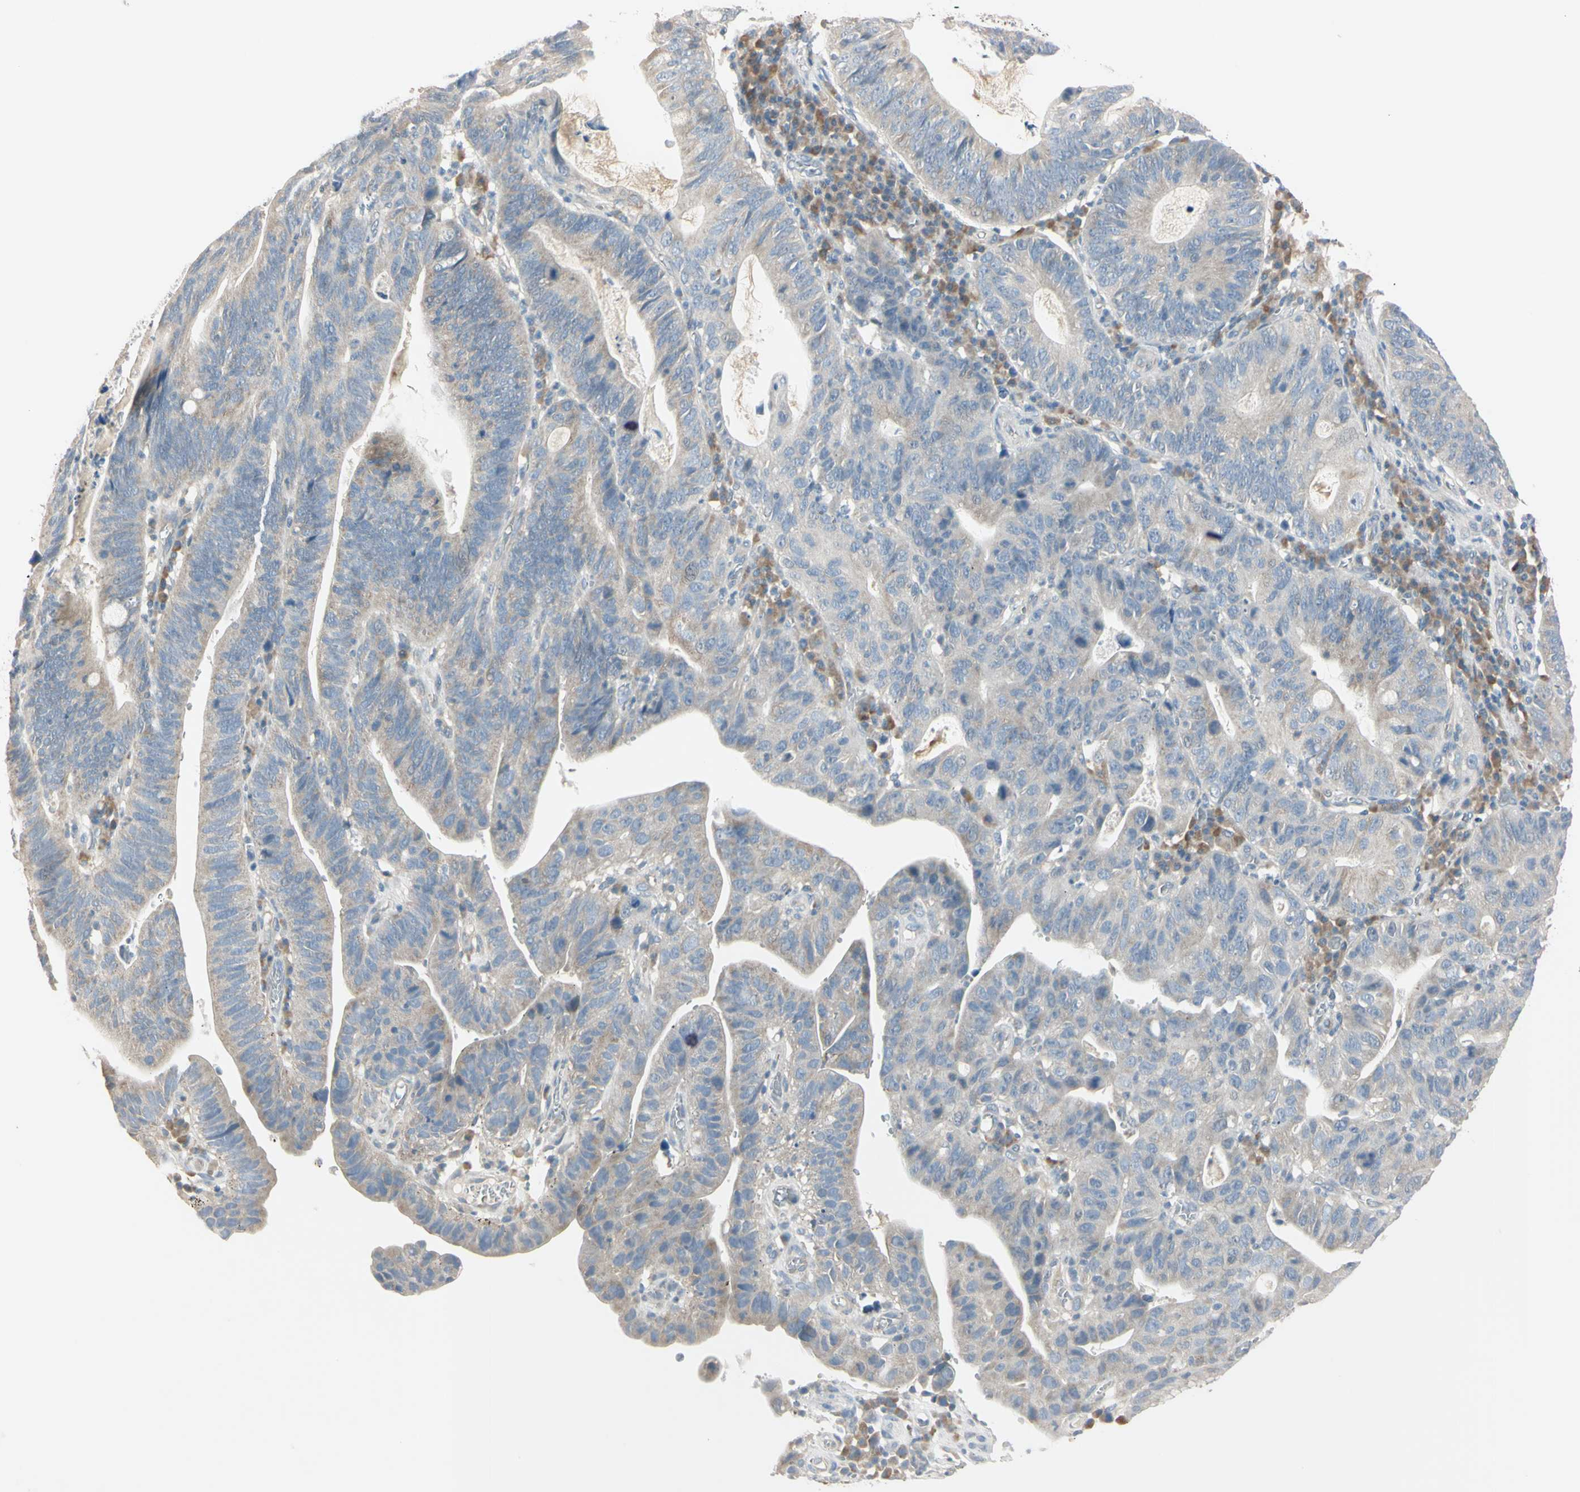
{"staining": {"intensity": "weak", "quantity": "25%-75%", "location": "cytoplasmic/membranous"}, "tissue": "stomach cancer", "cell_type": "Tumor cells", "image_type": "cancer", "snomed": [{"axis": "morphology", "description": "Adenocarcinoma, NOS"}, {"axis": "topography", "description": "Stomach"}], "caption": "Immunohistochemistry (IHC) of stomach cancer demonstrates low levels of weak cytoplasmic/membranous expression in approximately 25%-75% of tumor cells.", "gene": "AATK", "patient": {"sex": "male", "age": 59}}